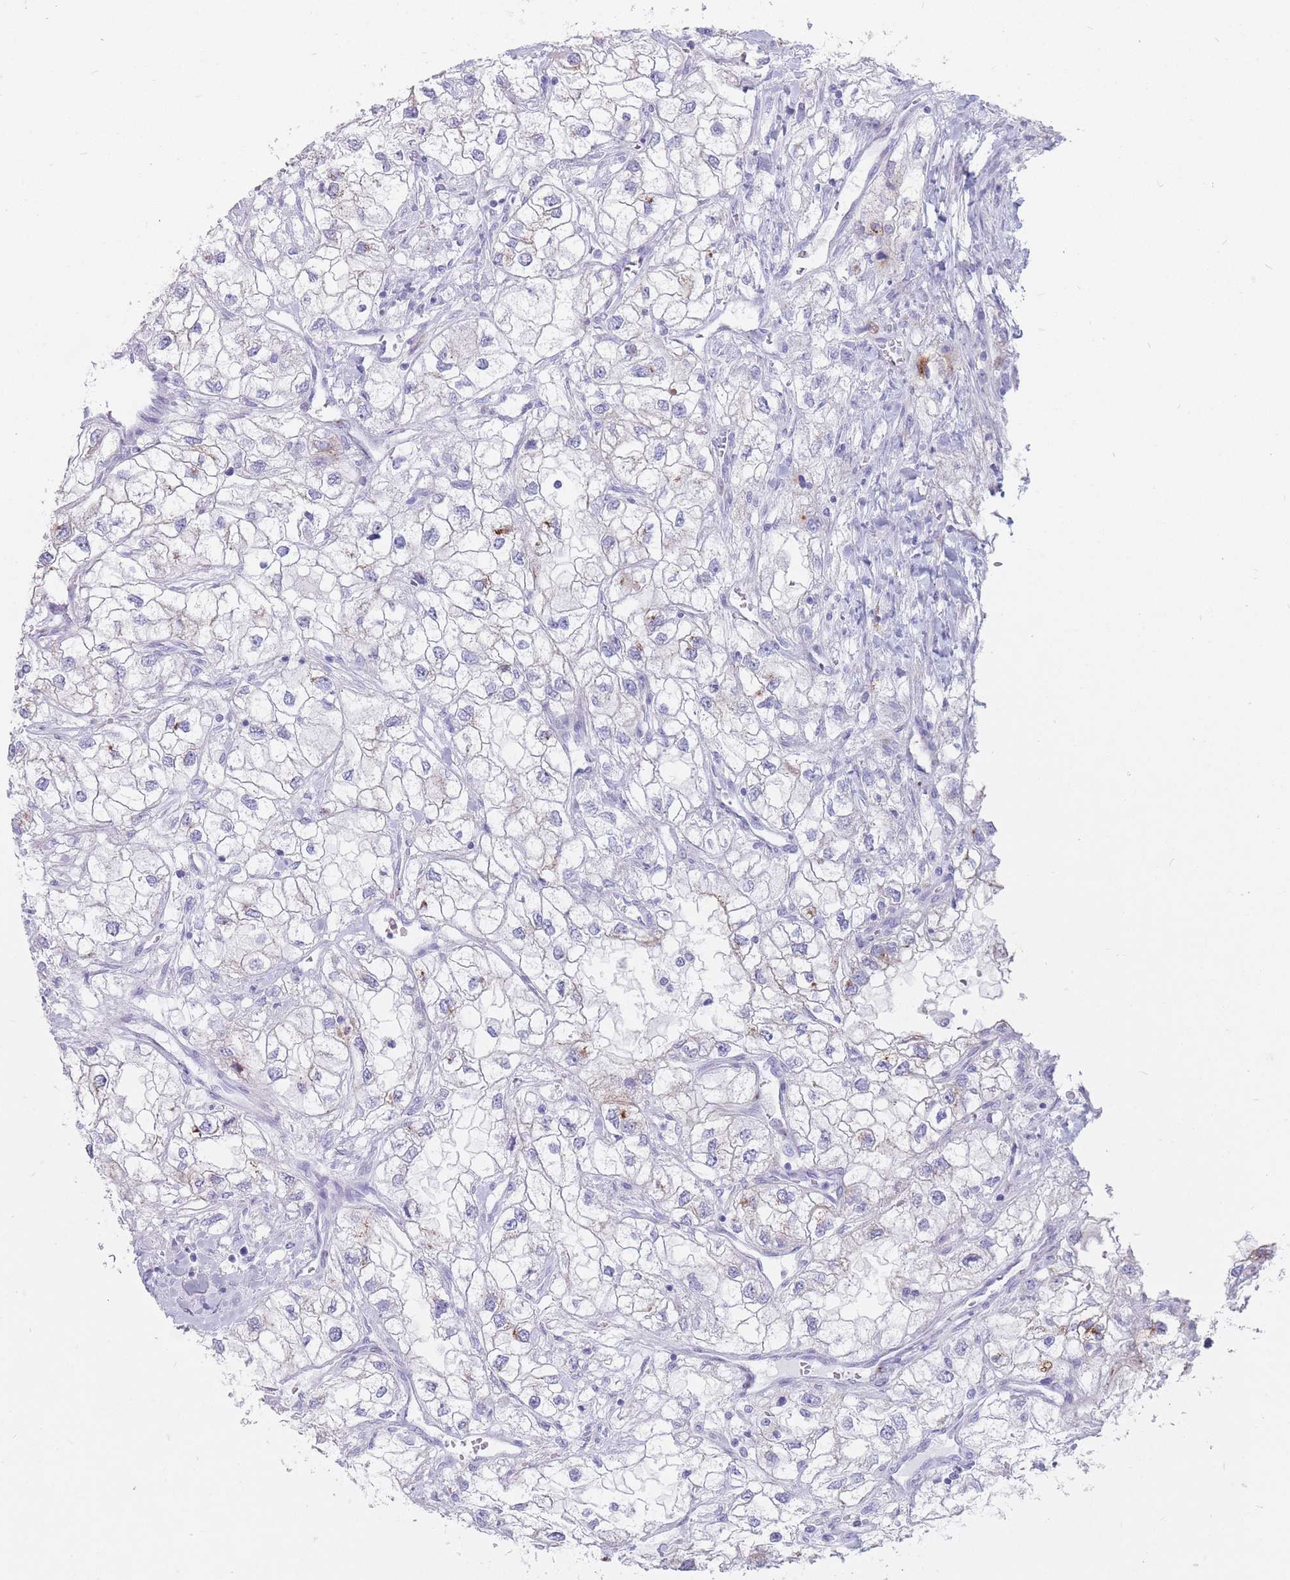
{"staining": {"intensity": "negative", "quantity": "none", "location": "none"}, "tissue": "renal cancer", "cell_type": "Tumor cells", "image_type": "cancer", "snomed": [{"axis": "morphology", "description": "Adenocarcinoma, NOS"}, {"axis": "topography", "description": "Kidney"}], "caption": "Tumor cells show no significant staining in adenocarcinoma (renal).", "gene": "ST3GAL5", "patient": {"sex": "male", "age": 59}}